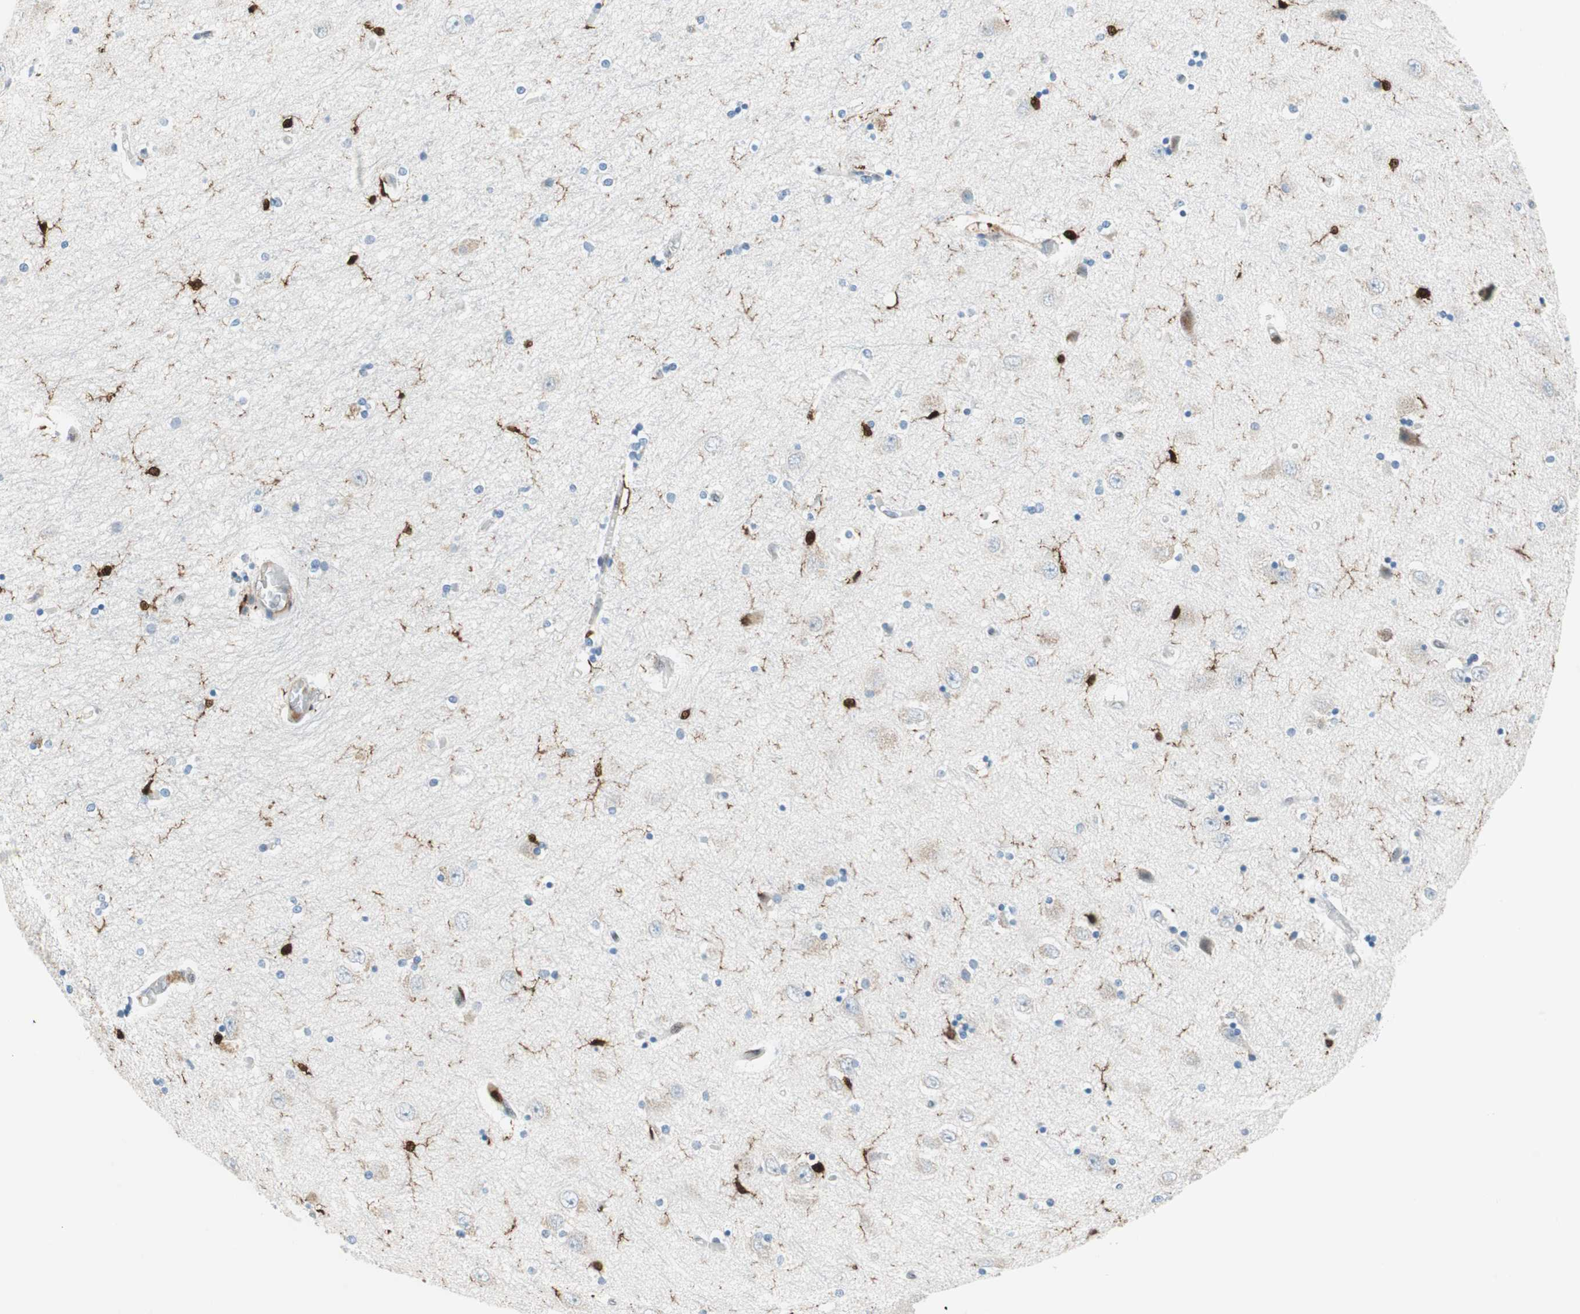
{"staining": {"intensity": "strong", "quantity": "<25%", "location": "cytoplasmic/membranous,nuclear"}, "tissue": "hippocampus", "cell_type": "Glial cells", "image_type": "normal", "snomed": [{"axis": "morphology", "description": "Normal tissue, NOS"}, {"axis": "topography", "description": "Hippocampus"}], "caption": "Approximately <25% of glial cells in unremarkable human hippocampus show strong cytoplasmic/membranous,nuclear protein expression as visualized by brown immunohistochemical staining.", "gene": "RGS10", "patient": {"sex": "female", "age": 54}}